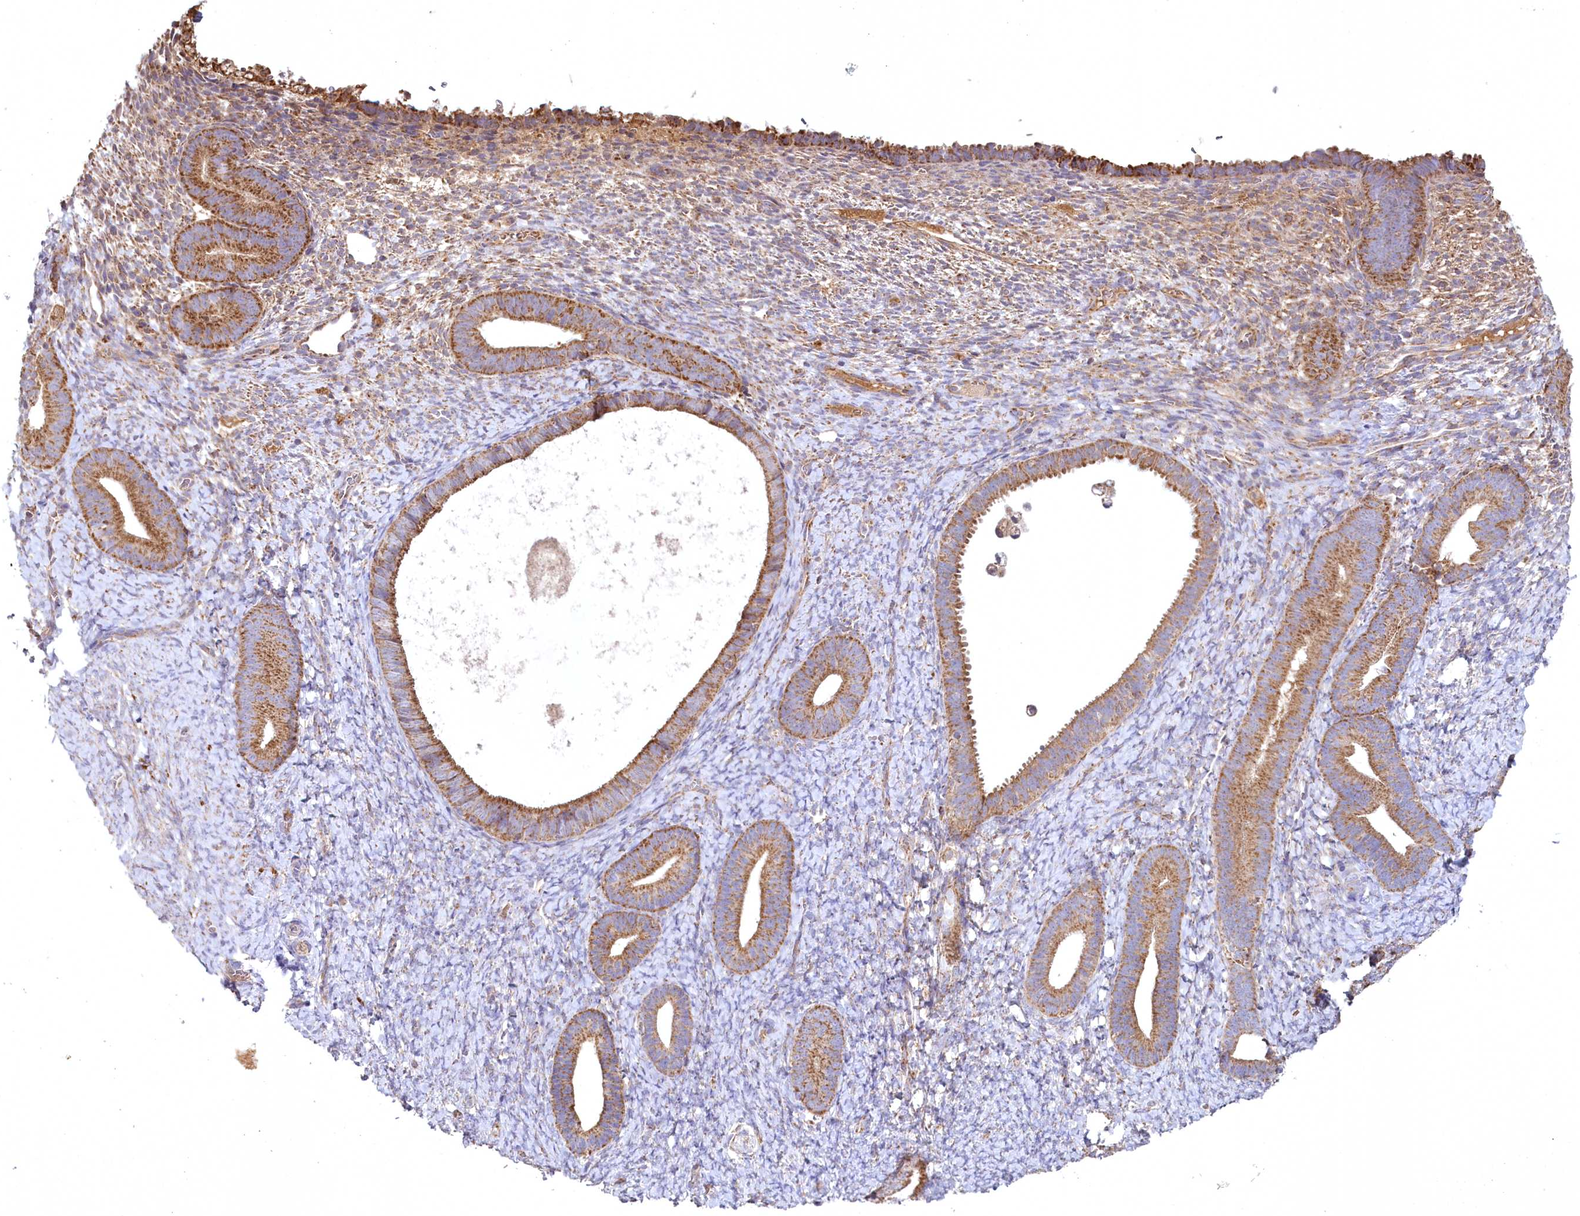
{"staining": {"intensity": "negative", "quantity": "none", "location": "none"}, "tissue": "endometrium", "cell_type": "Cells in endometrial stroma", "image_type": "normal", "snomed": [{"axis": "morphology", "description": "Normal tissue, NOS"}, {"axis": "topography", "description": "Endometrium"}], "caption": "This is a photomicrograph of immunohistochemistry staining of normal endometrium, which shows no positivity in cells in endometrial stroma.", "gene": "MRPL44", "patient": {"sex": "female", "age": 65}}